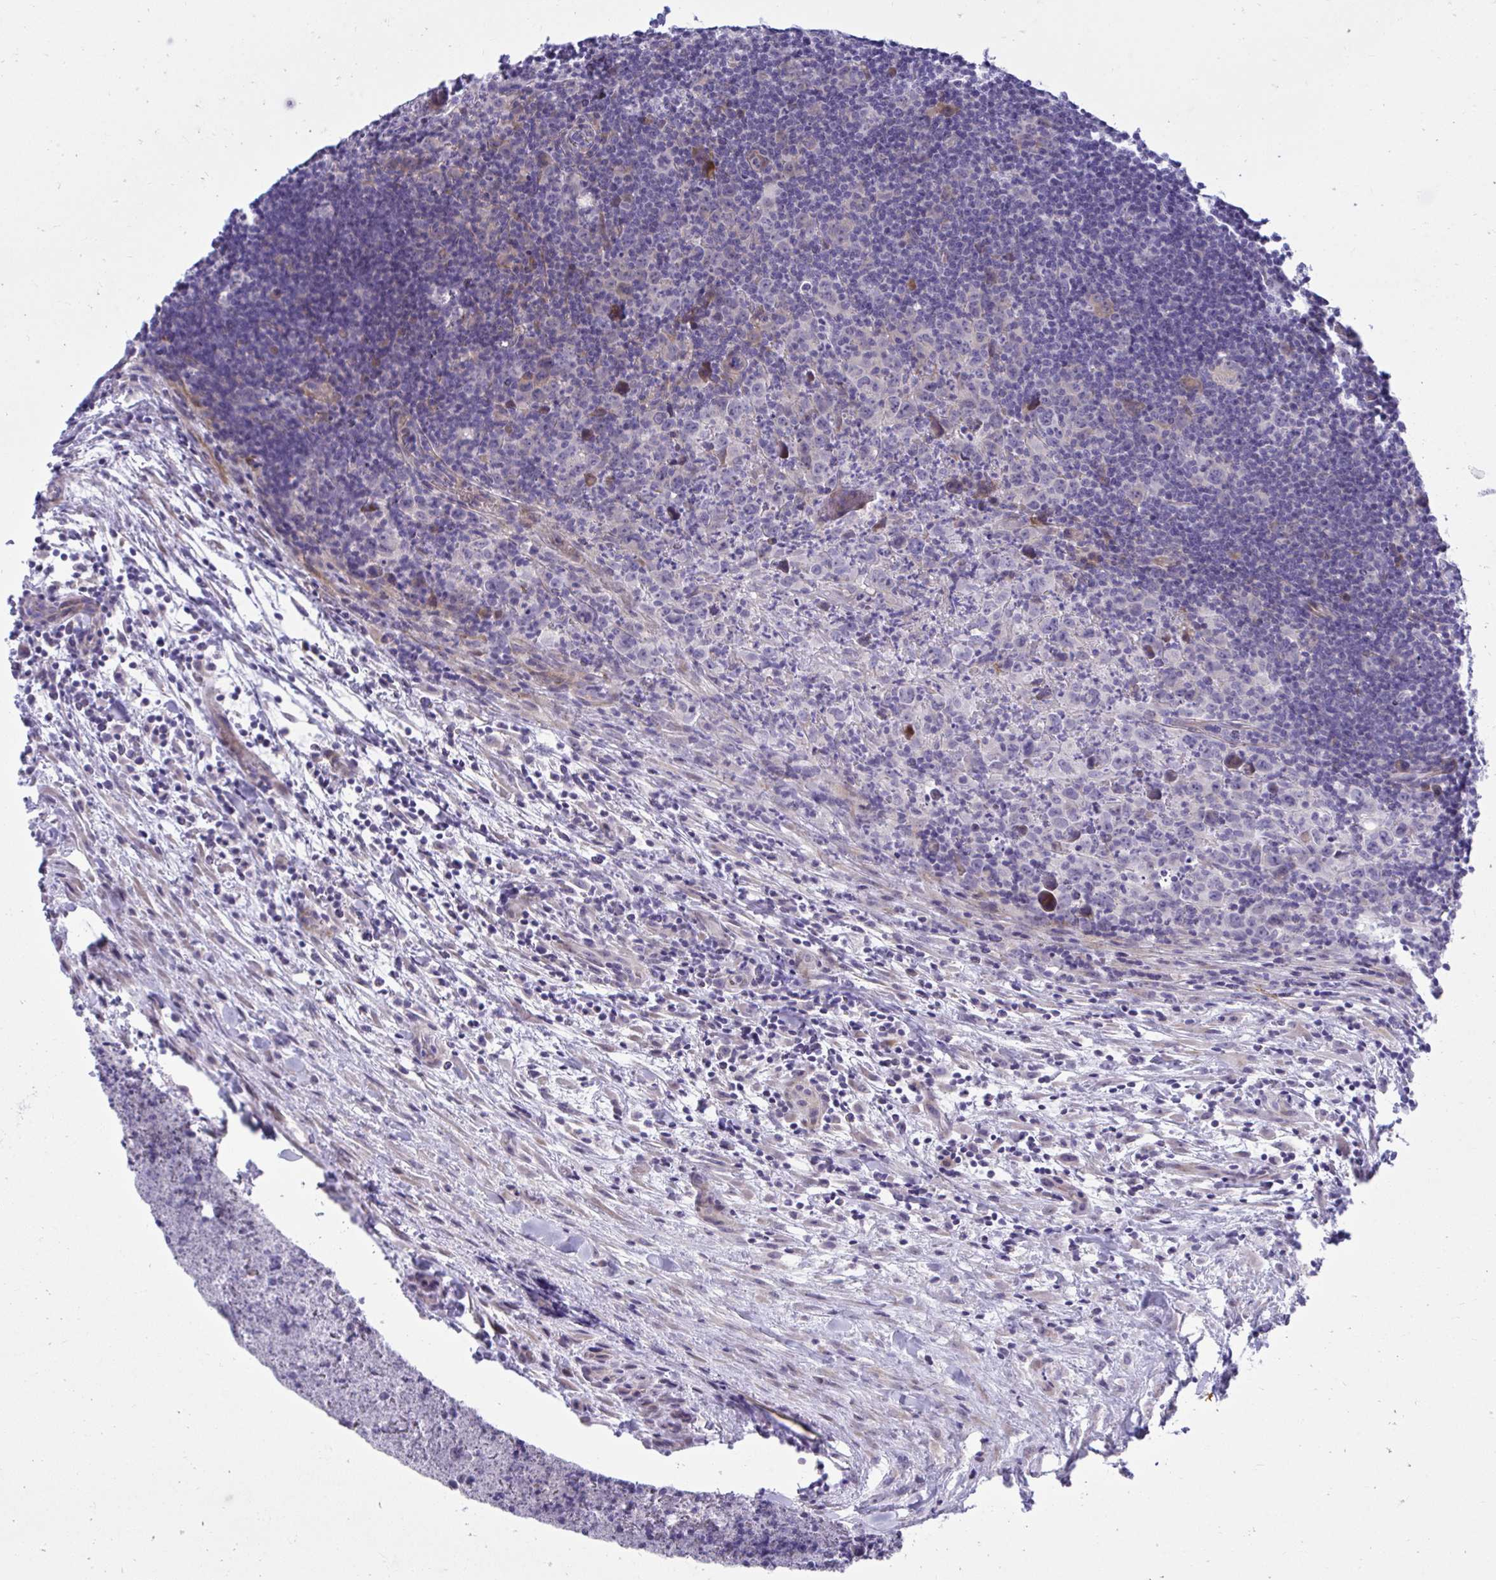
{"staining": {"intensity": "weak", "quantity": "<25%", "location": "cytoplasmic/membranous"}, "tissue": "lymphoma", "cell_type": "Tumor cells", "image_type": "cancer", "snomed": [{"axis": "morphology", "description": "Hodgkin's disease, NOS"}, {"axis": "topography", "description": "Lymph node"}], "caption": "Human Hodgkin's disease stained for a protein using immunohistochemistry (IHC) exhibits no expression in tumor cells.", "gene": "MED9", "patient": {"sex": "female", "age": 18}}